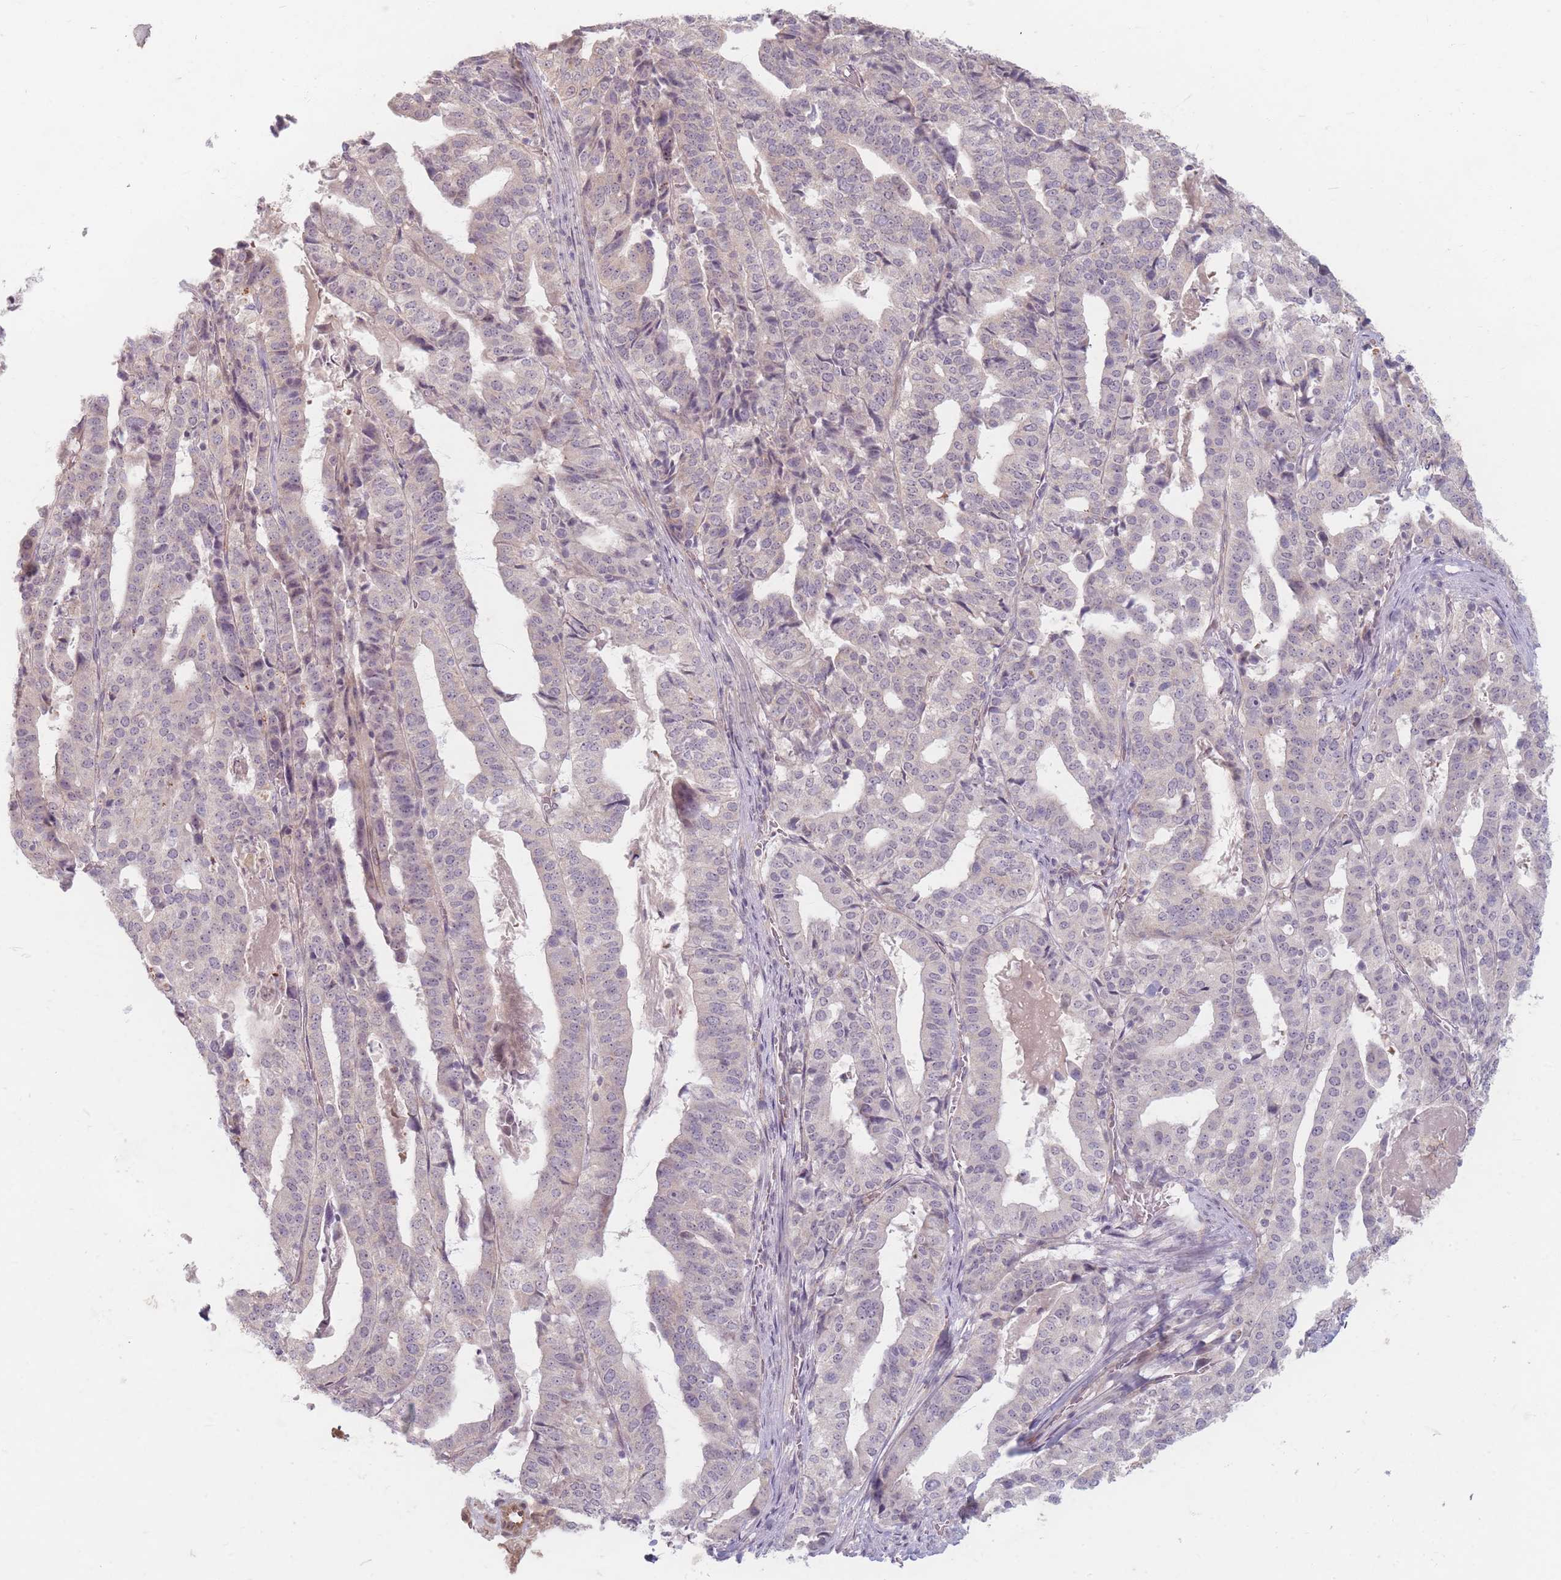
{"staining": {"intensity": "weak", "quantity": "<25%", "location": "cytoplasmic/membranous"}, "tissue": "stomach cancer", "cell_type": "Tumor cells", "image_type": "cancer", "snomed": [{"axis": "morphology", "description": "Adenocarcinoma, NOS"}, {"axis": "topography", "description": "Stomach"}], "caption": "Protein analysis of stomach cancer reveals no significant expression in tumor cells.", "gene": "GABRA6", "patient": {"sex": "male", "age": 48}}